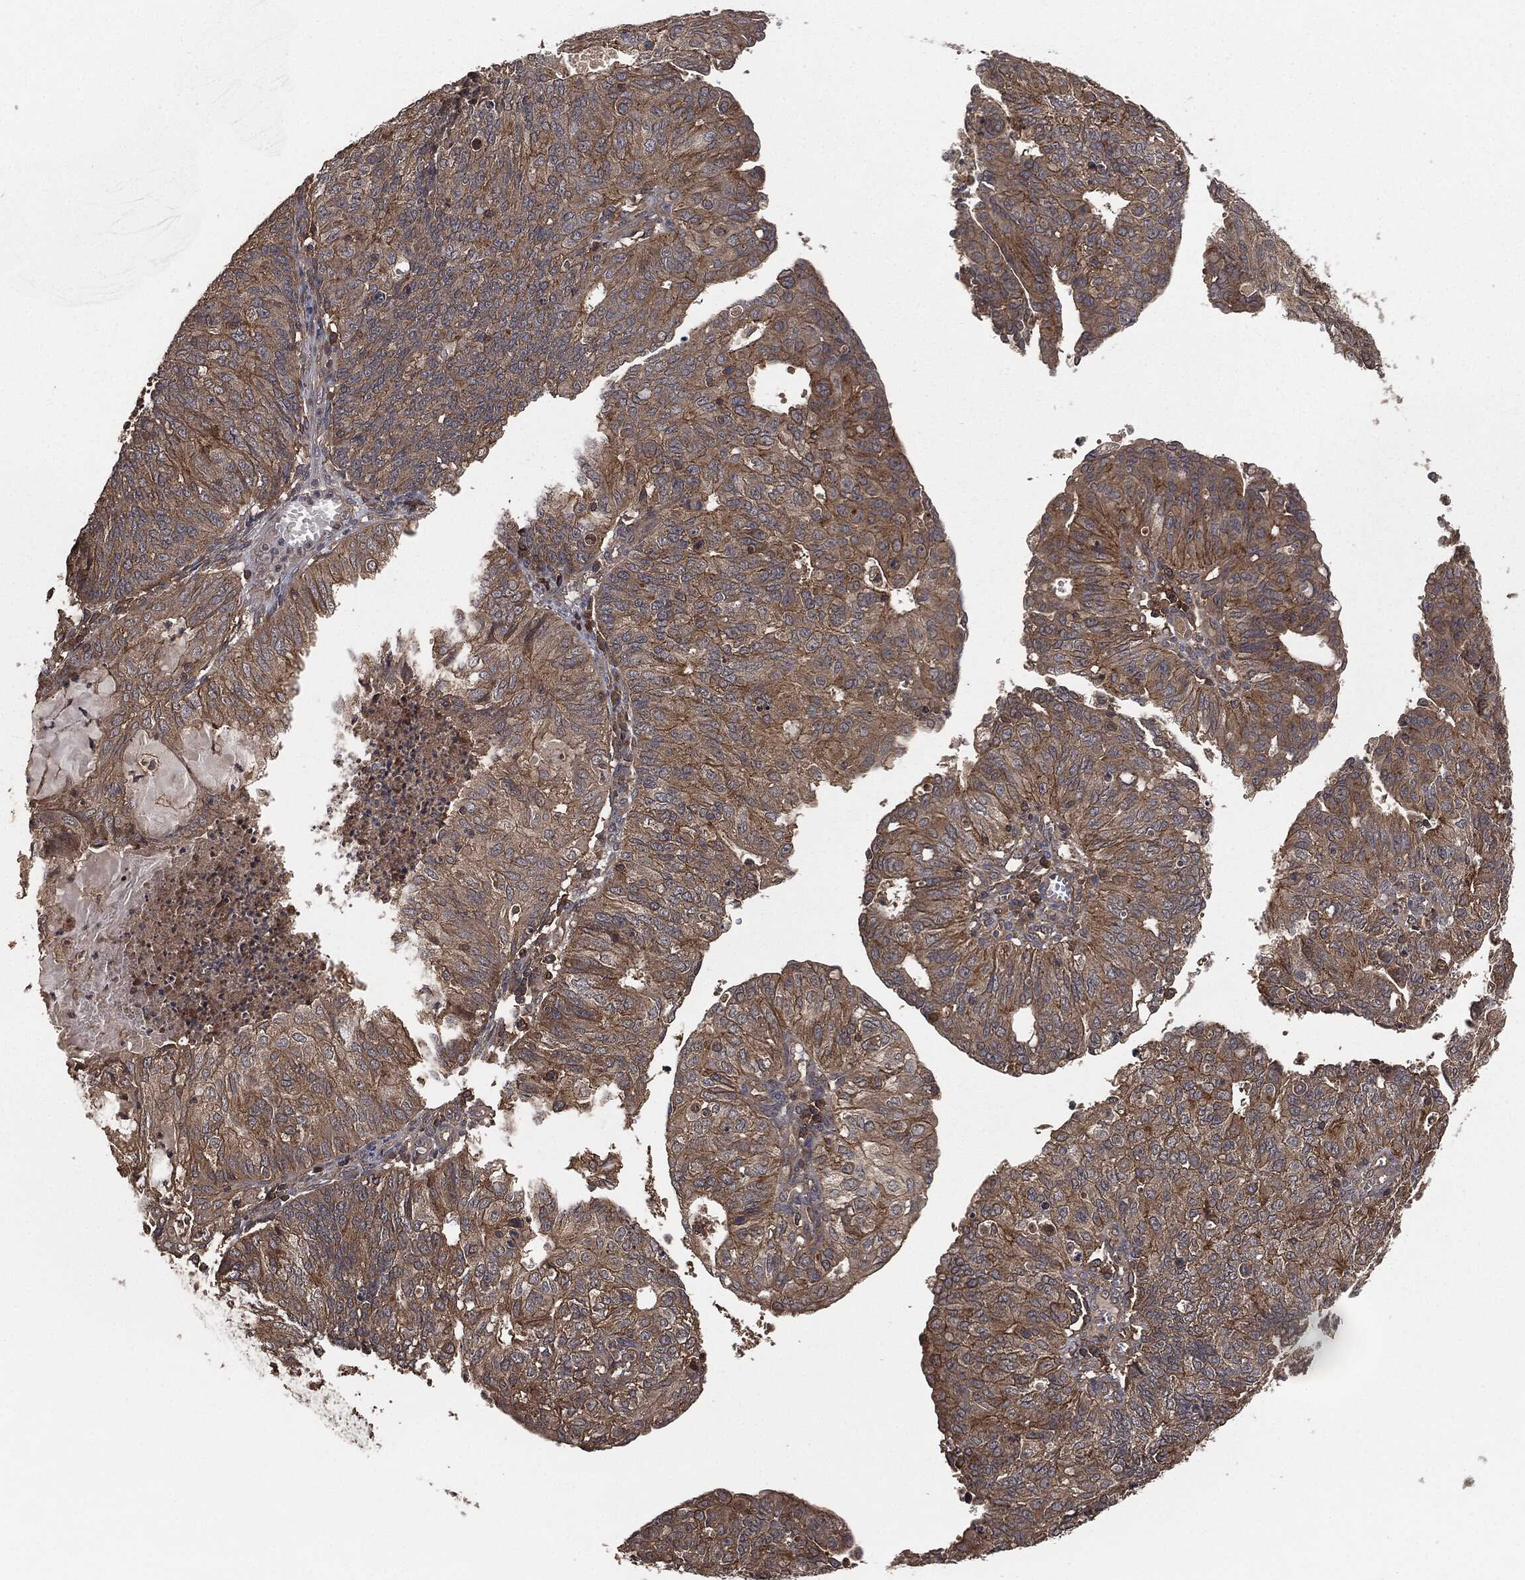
{"staining": {"intensity": "moderate", "quantity": ">75%", "location": "cytoplasmic/membranous"}, "tissue": "endometrial cancer", "cell_type": "Tumor cells", "image_type": "cancer", "snomed": [{"axis": "morphology", "description": "Adenocarcinoma, NOS"}, {"axis": "topography", "description": "Endometrium"}], "caption": "Endometrial adenocarcinoma stained with a brown dye displays moderate cytoplasmic/membranous positive staining in about >75% of tumor cells.", "gene": "ERBIN", "patient": {"sex": "female", "age": 82}}